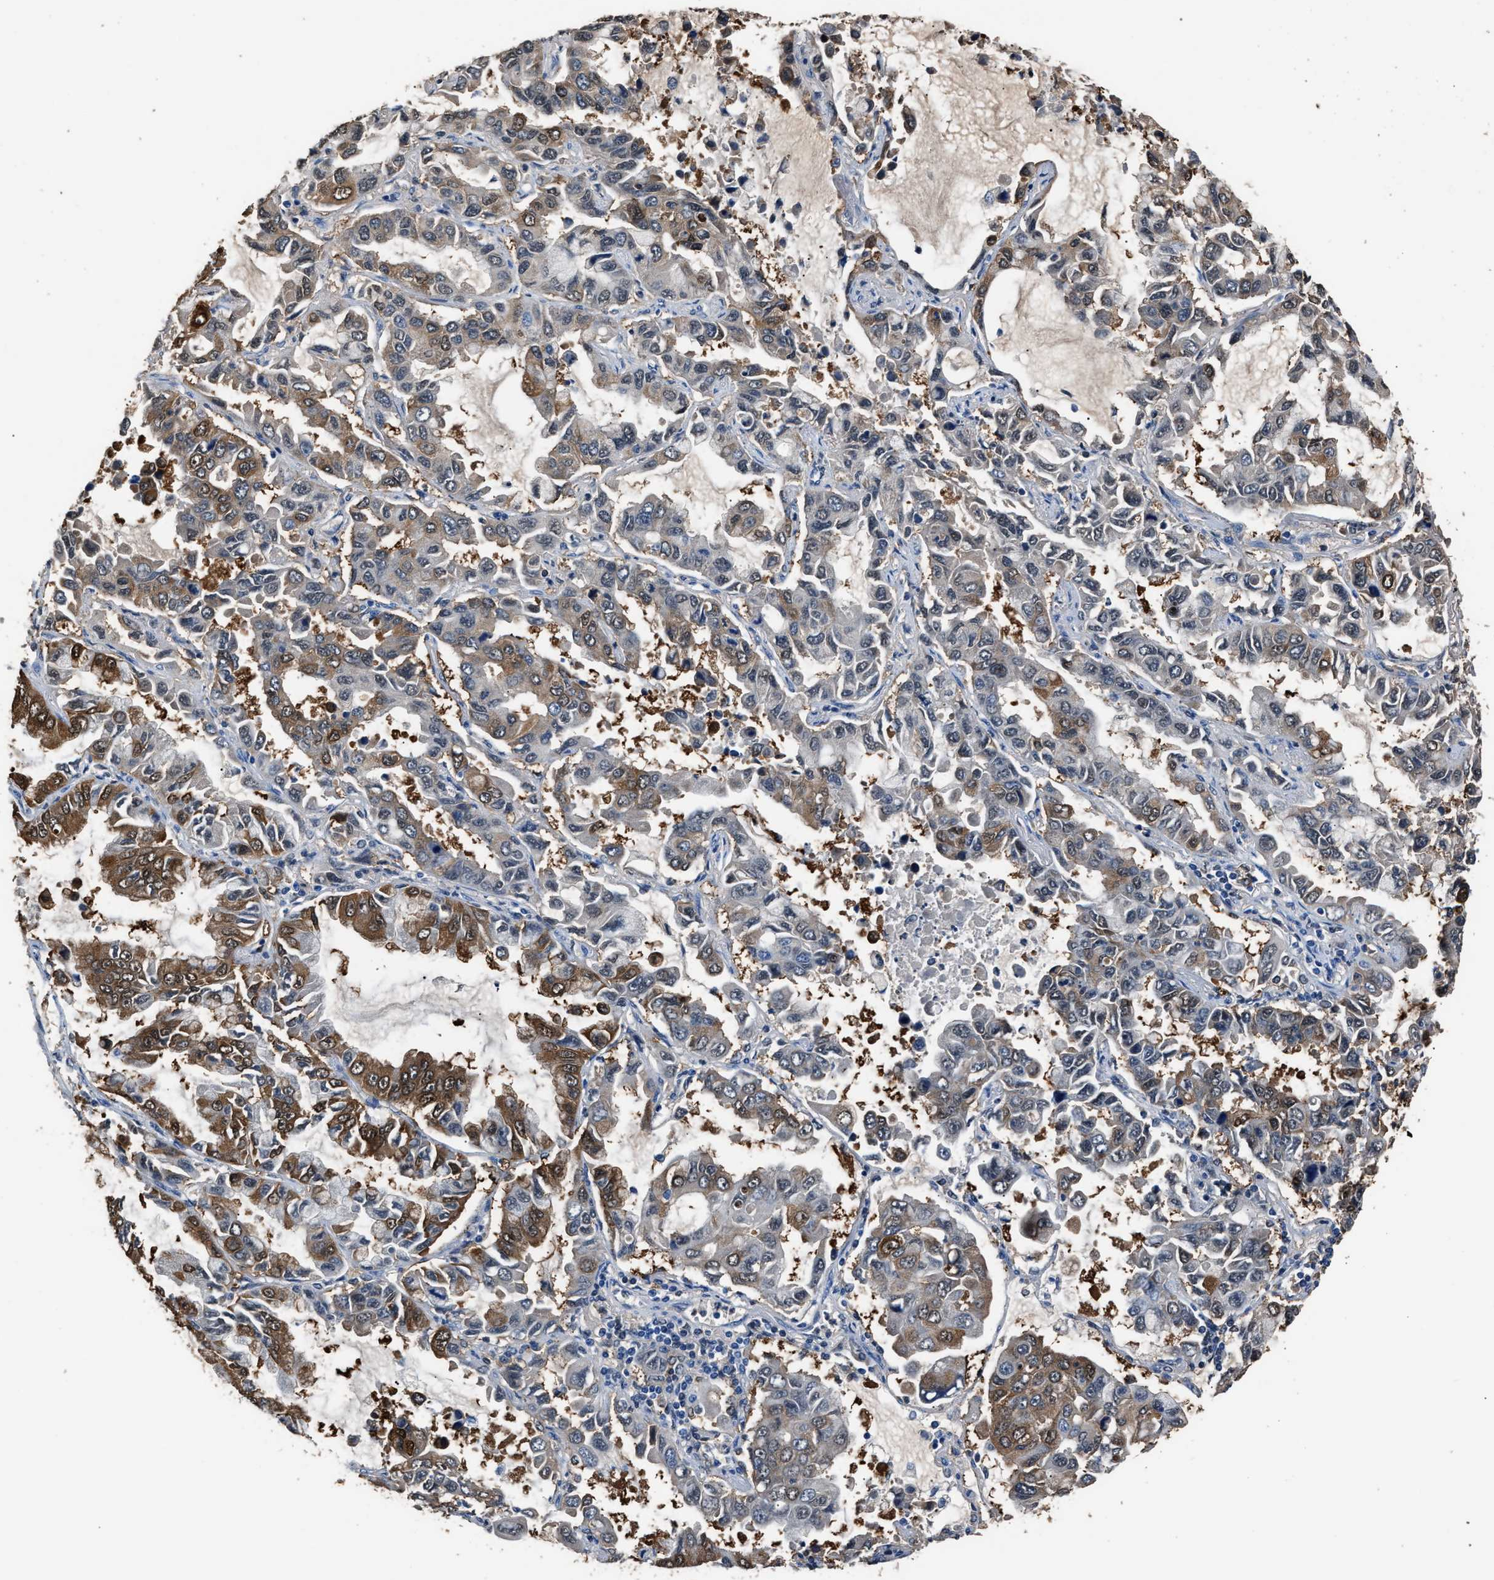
{"staining": {"intensity": "moderate", "quantity": "25%-75%", "location": "cytoplasmic/membranous"}, "tissue": "lung cancer", "cell_type": "Tumor cells", "image_type": "cancer", "snomed": [{"axis": "morphology", "description": "Adenocarcinoma, NOS"}, {"axis": "topography", "description": "Lung"}], "caption": "About 25%-75% of tumor cells in human lung adenocarcinoma reveal moderate cytoplasmic/membranous protein positivity as visualized by brown immunohistochemical staining.", "gene": "GSTP1", "patient": {"sex": "male", "age": 64}}